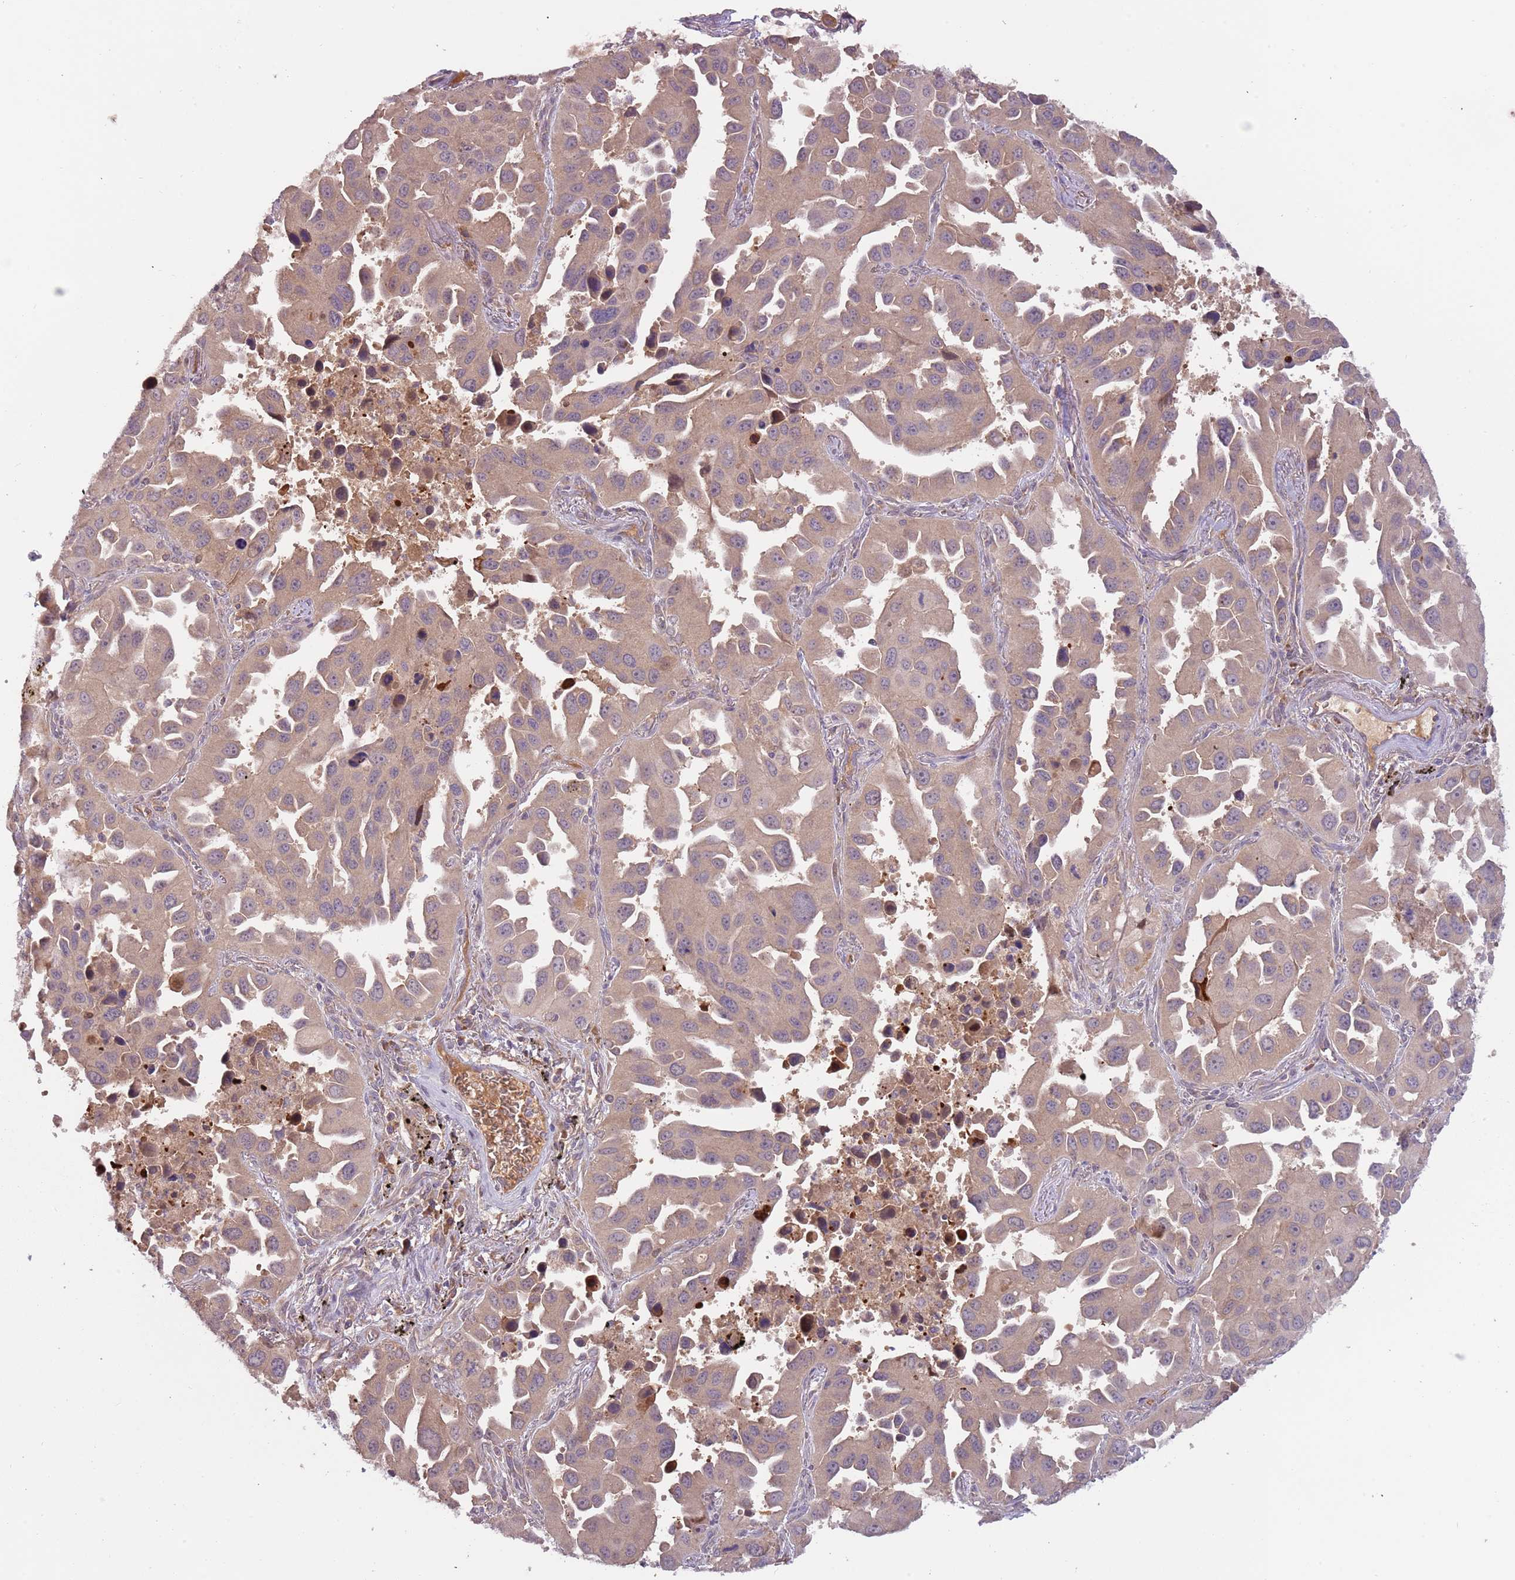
{"staining": {"intensity": "weak", "quantity": "25%-75%", "location": "cytoplasmic/membranous"}, "tissue": "lung cancer", "cell_type": "Tumor cells", "image_type": "cancer", "snomed": [{"axis": "morphology", "description": "Adenocarcinoma, NOS"}, {"axis": "topography", "description": "Lung"}], "caption": "Human lung adenocarcinoma stained for a protein (brown) shows weak cytoplasmic/membranous positive staining in approximately 25%-75% of tumor cells.", "gene": "FECH", "patient": {"sex": "male", "age": 66}}